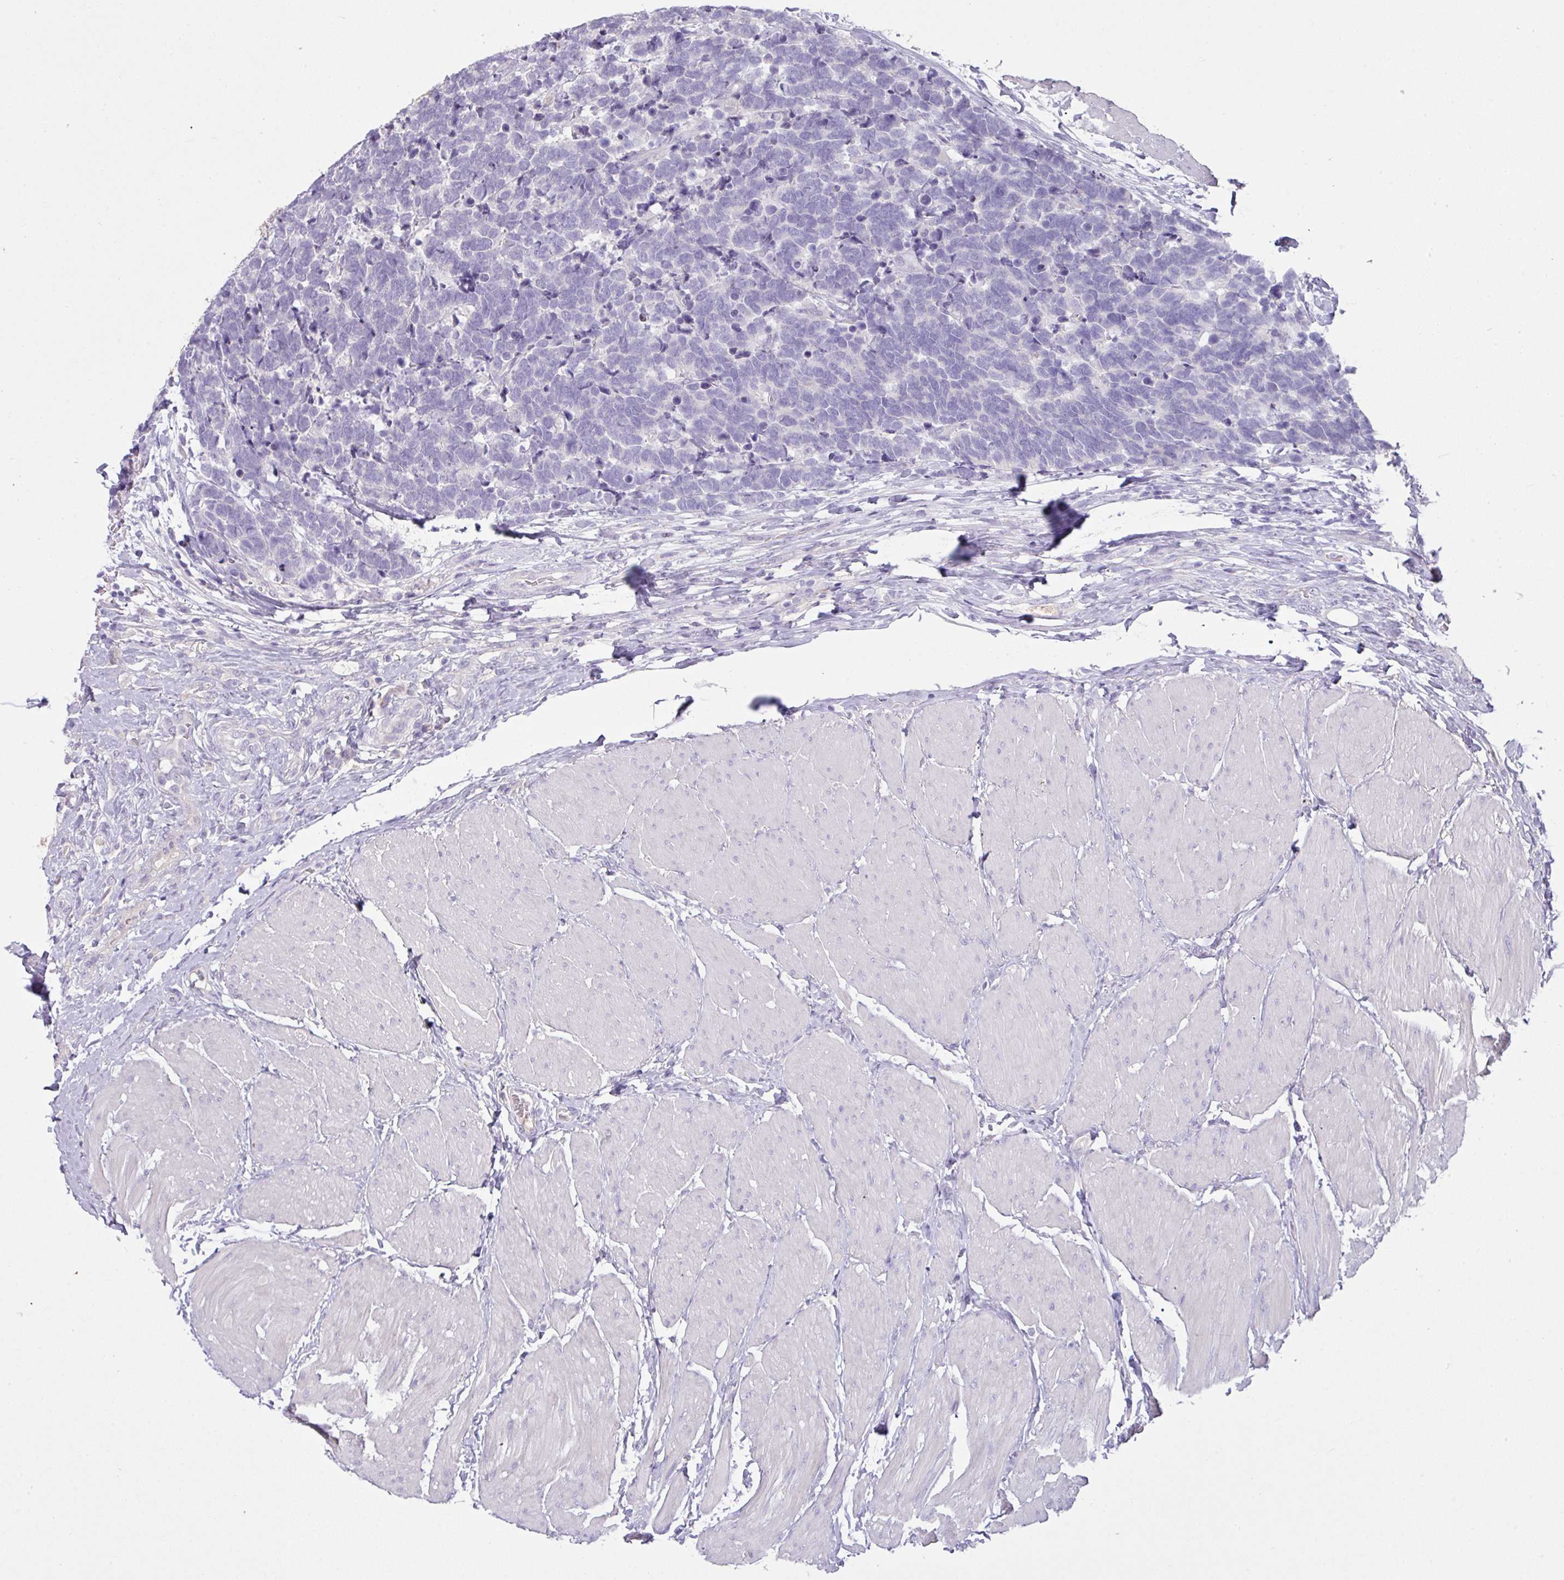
{"staining": {"intensity": "negative", "quantity": "none", "location": "none"}, "tissue": "carcinoid", "cell_type": "Tumor cells", "image_type": "cancer", "snomed": [{"axis": "morphology", "description": "Carcinoma, NOS"}, {"axis": "morphology", "description": "Carcinoid, malignant, NOS"}, {"axis": "topography", "description": "Urinary bladder"}], "caption": "Immunohistochemistry (IHC) image of human carcinoid stained for a protein (brown), which displays no staining in tumor cells.", "gene": "OR6C6", "patient": {"sex": "male", "age": 57}}